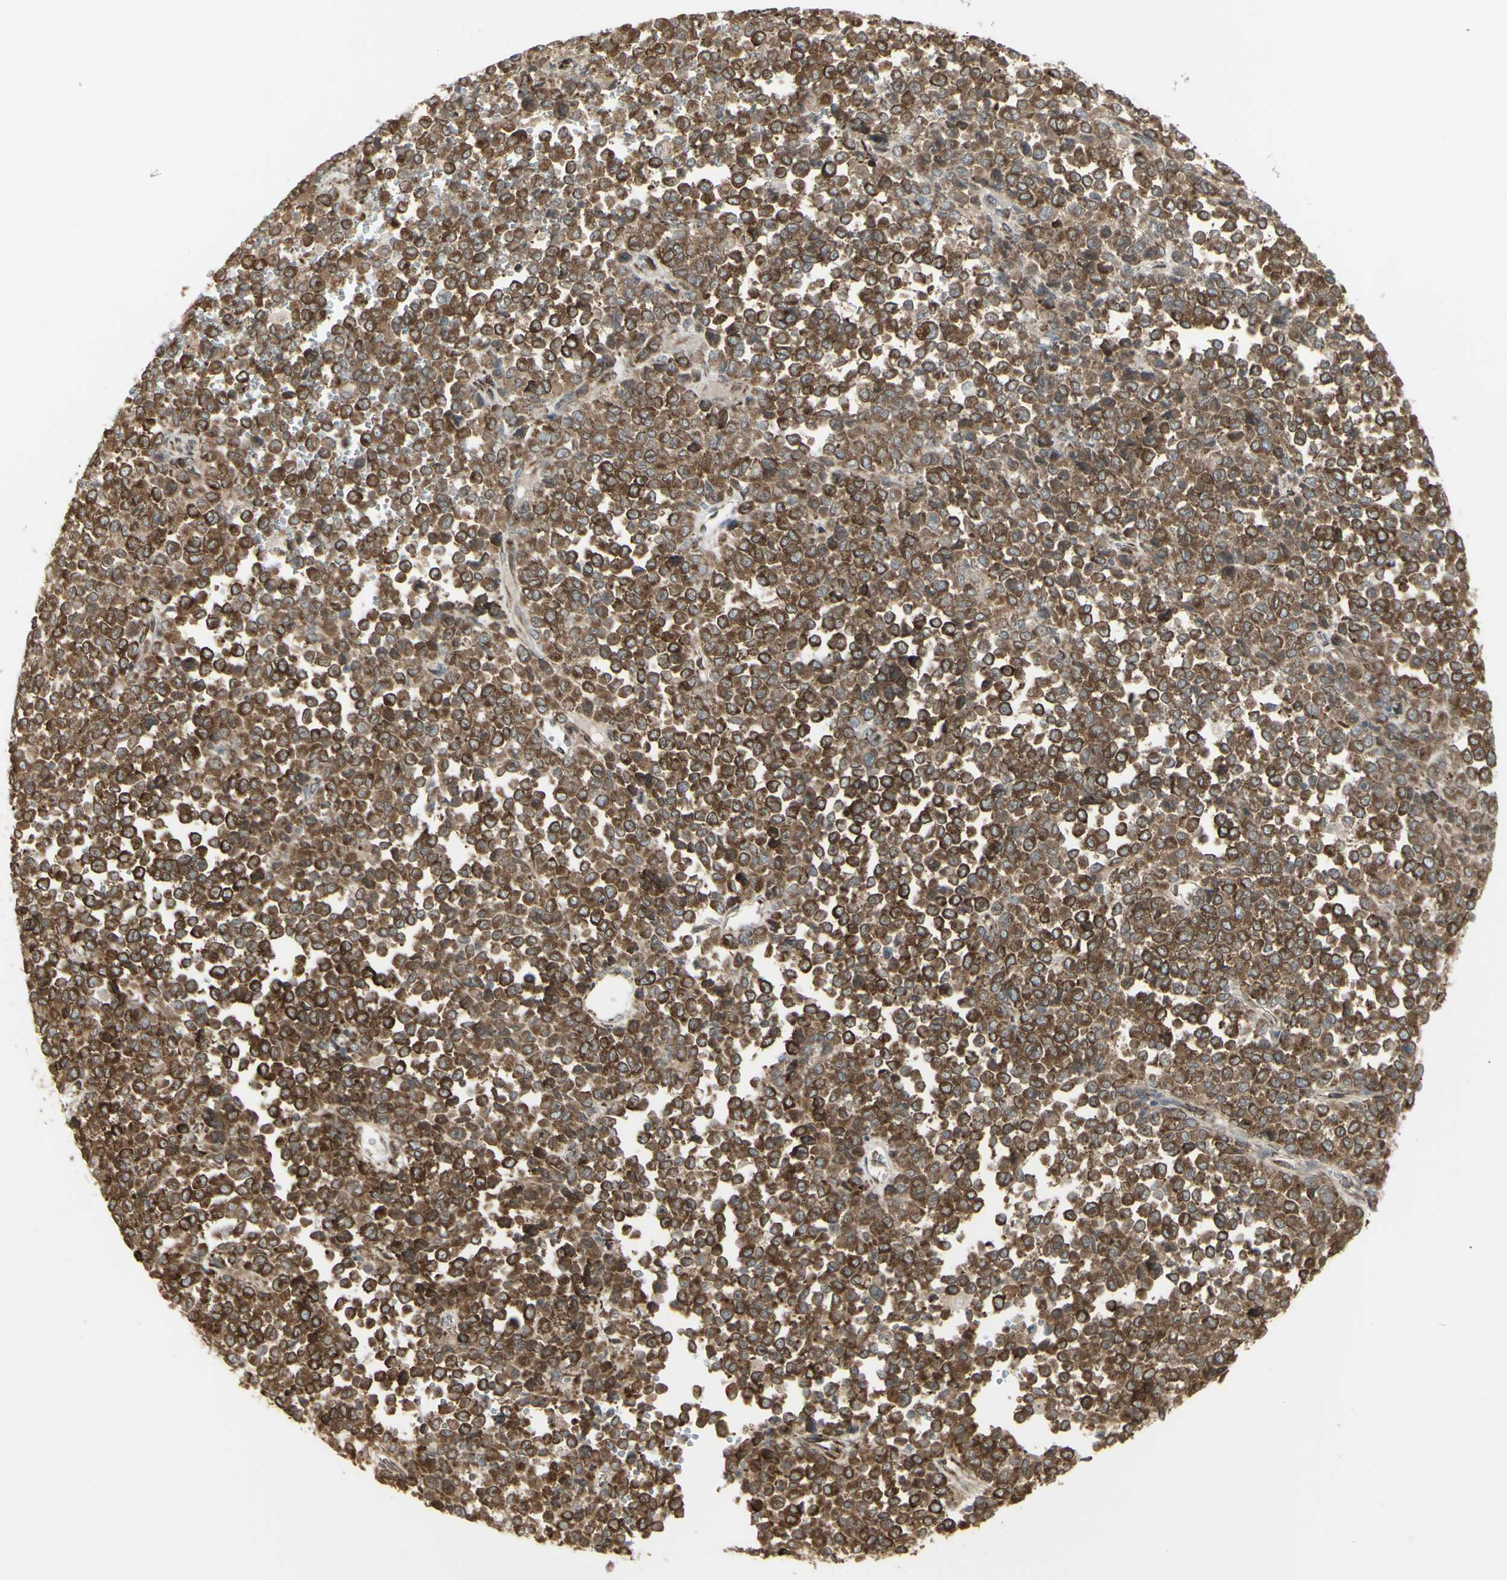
{"staining": {"intensity": "strong", "quantity": ">75%", "location": "cytoplasmic/membranous"}, "tissue": "melanoma", "cell_type": "Tumor cells", "image_type": "cancer", "snomed": [{"axis": "morphology", "description": "Malignant melanoma, Metastatic site"}, {"axis": "topography", "description": "Pancreas"}], "caption": "This is an image of immunohistochemistry staining of malignant melanoma (metastatic site), which shows strong staining in the cytoplasmic/membranous of tumor cells.", "gene": "FKBP3", "patient": {"sex": "female", "age": 30}}